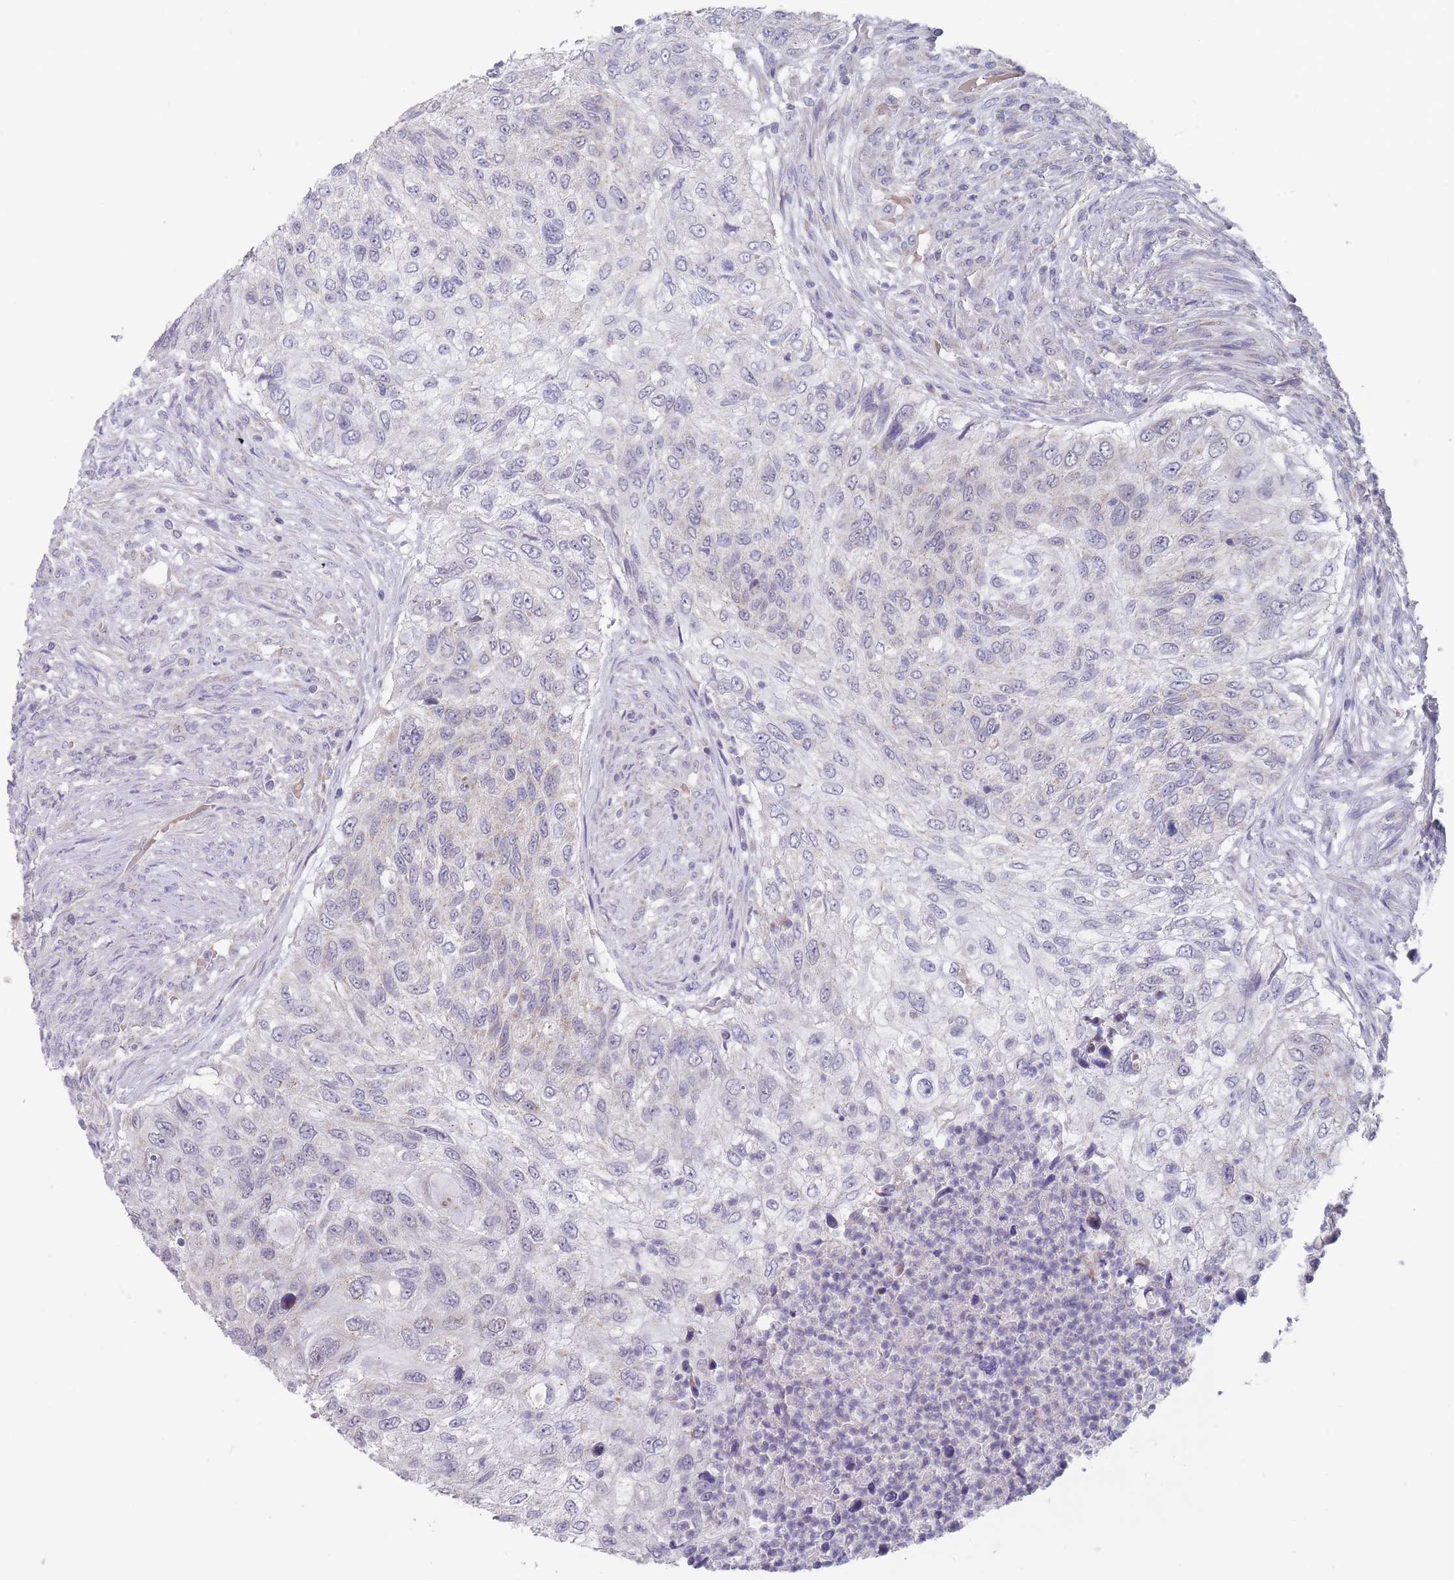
{"staining": {"intensity": "negative", "quantity": "none", "location": "none"}, "tissue": "urothelial cancer", "cell_type": "Tumor cells", "image_type": "cancer", "snomed": [{"axis": "morphology", "description": "Urothelial carcinoma, High grade"}, {"axis": "topography", "description": "Urinary bladder"}], "caption": "A photomicrograph of human urothelial carcinoma (high-grade) is negative for staining in tumor cells.", "gene": "PEX7", "patient": {"sex": "female", "age": 60}}